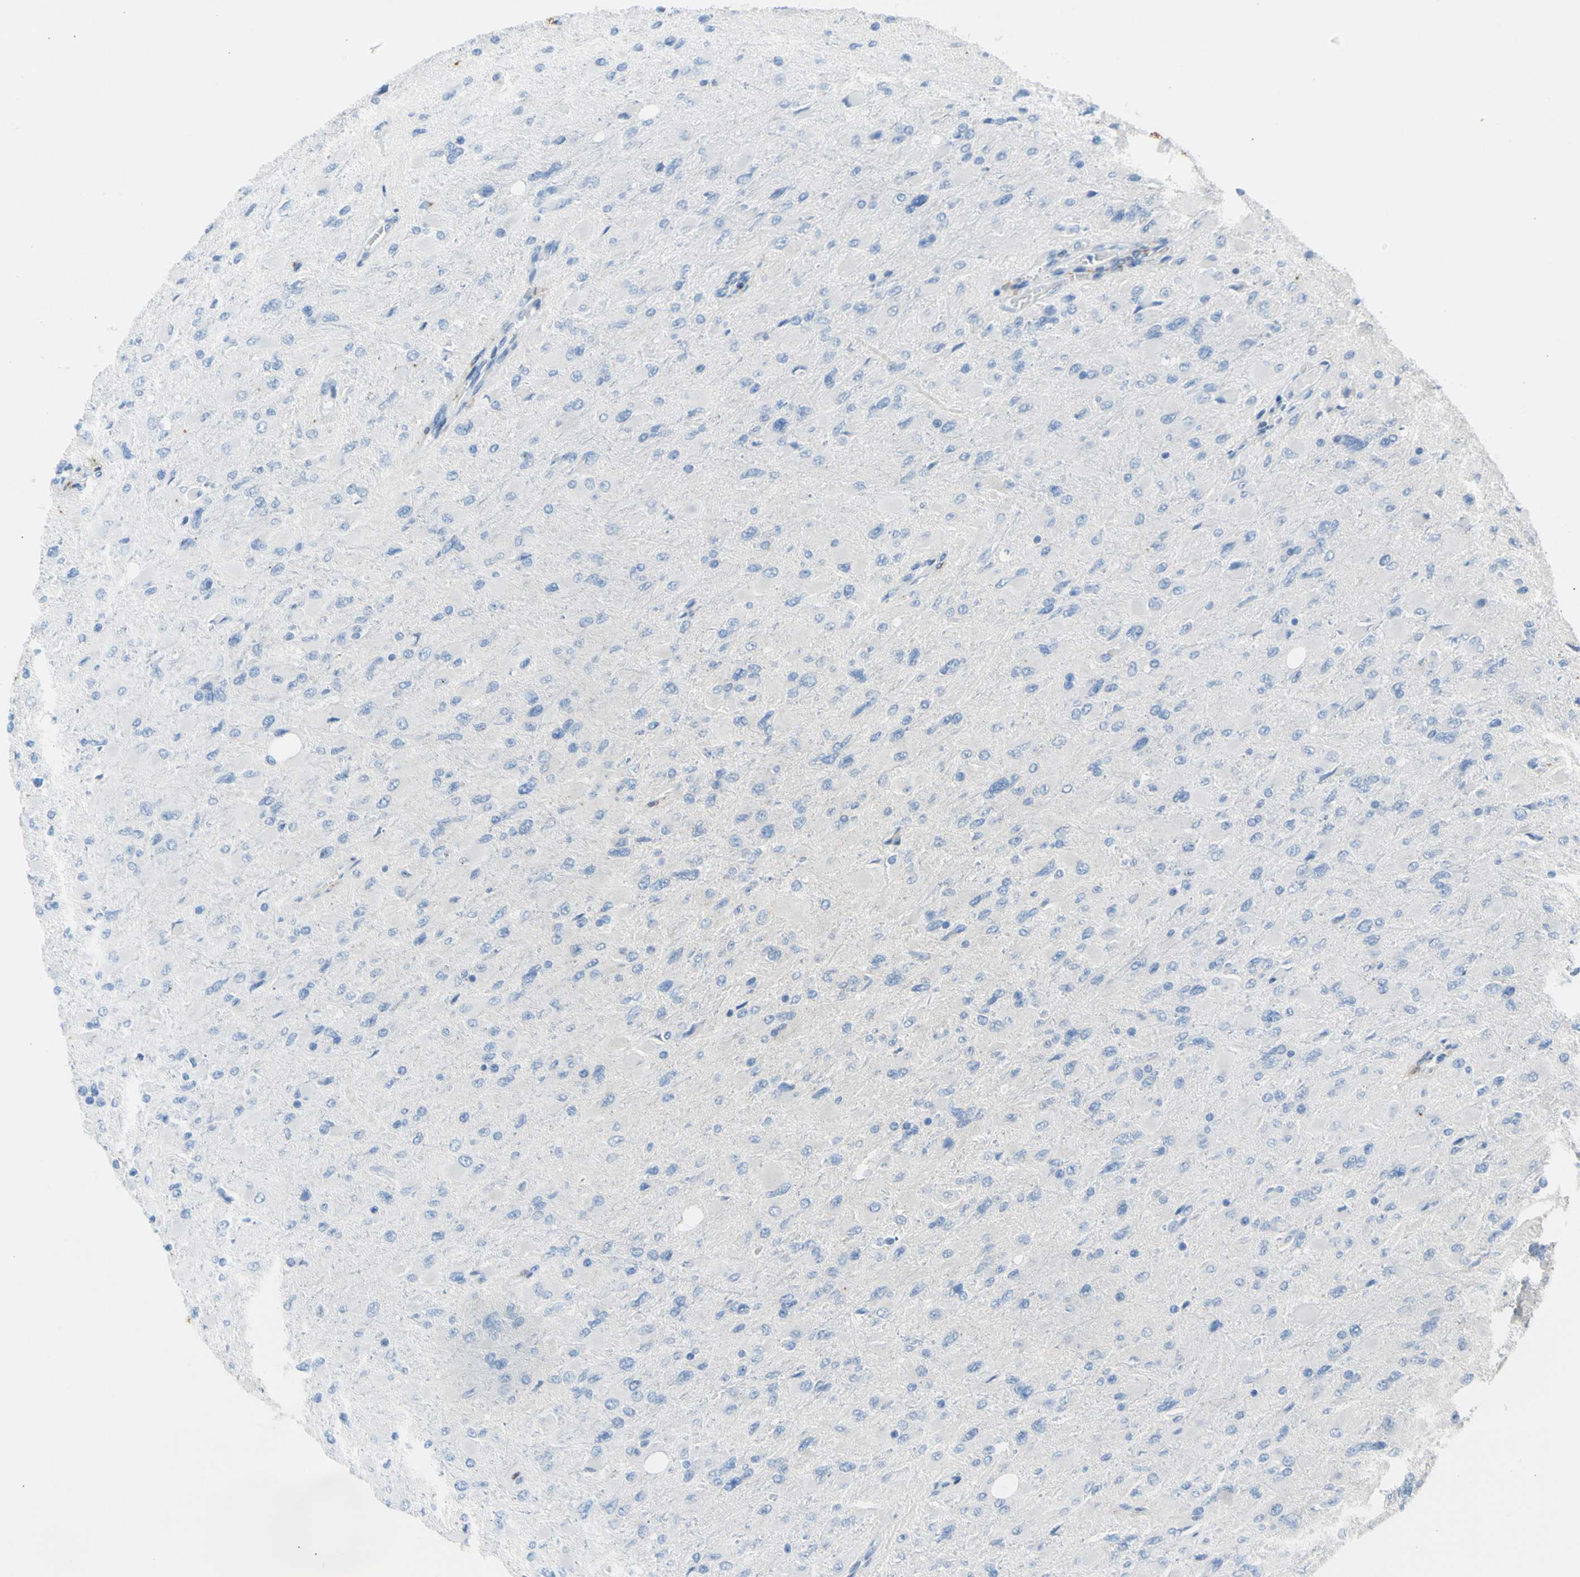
{"staining": {"intensity": "negative", "quantity": "none", "location": "none"}, "tissue": "glioma", "cell_type": "Tumor cells", "image_type": "cancer", "snomed": [{"axis": "morphology", "description": "Glioma, malignant, High grade"}, {"axis": "topography", "description": "Cerebral cortex"}], "caption": "A micrograph of glioma stained for a protein demonstrates no brown staining in tumor cells.", "gene": "NPHP3", "patient": {"sex": "female", "age": 36}}